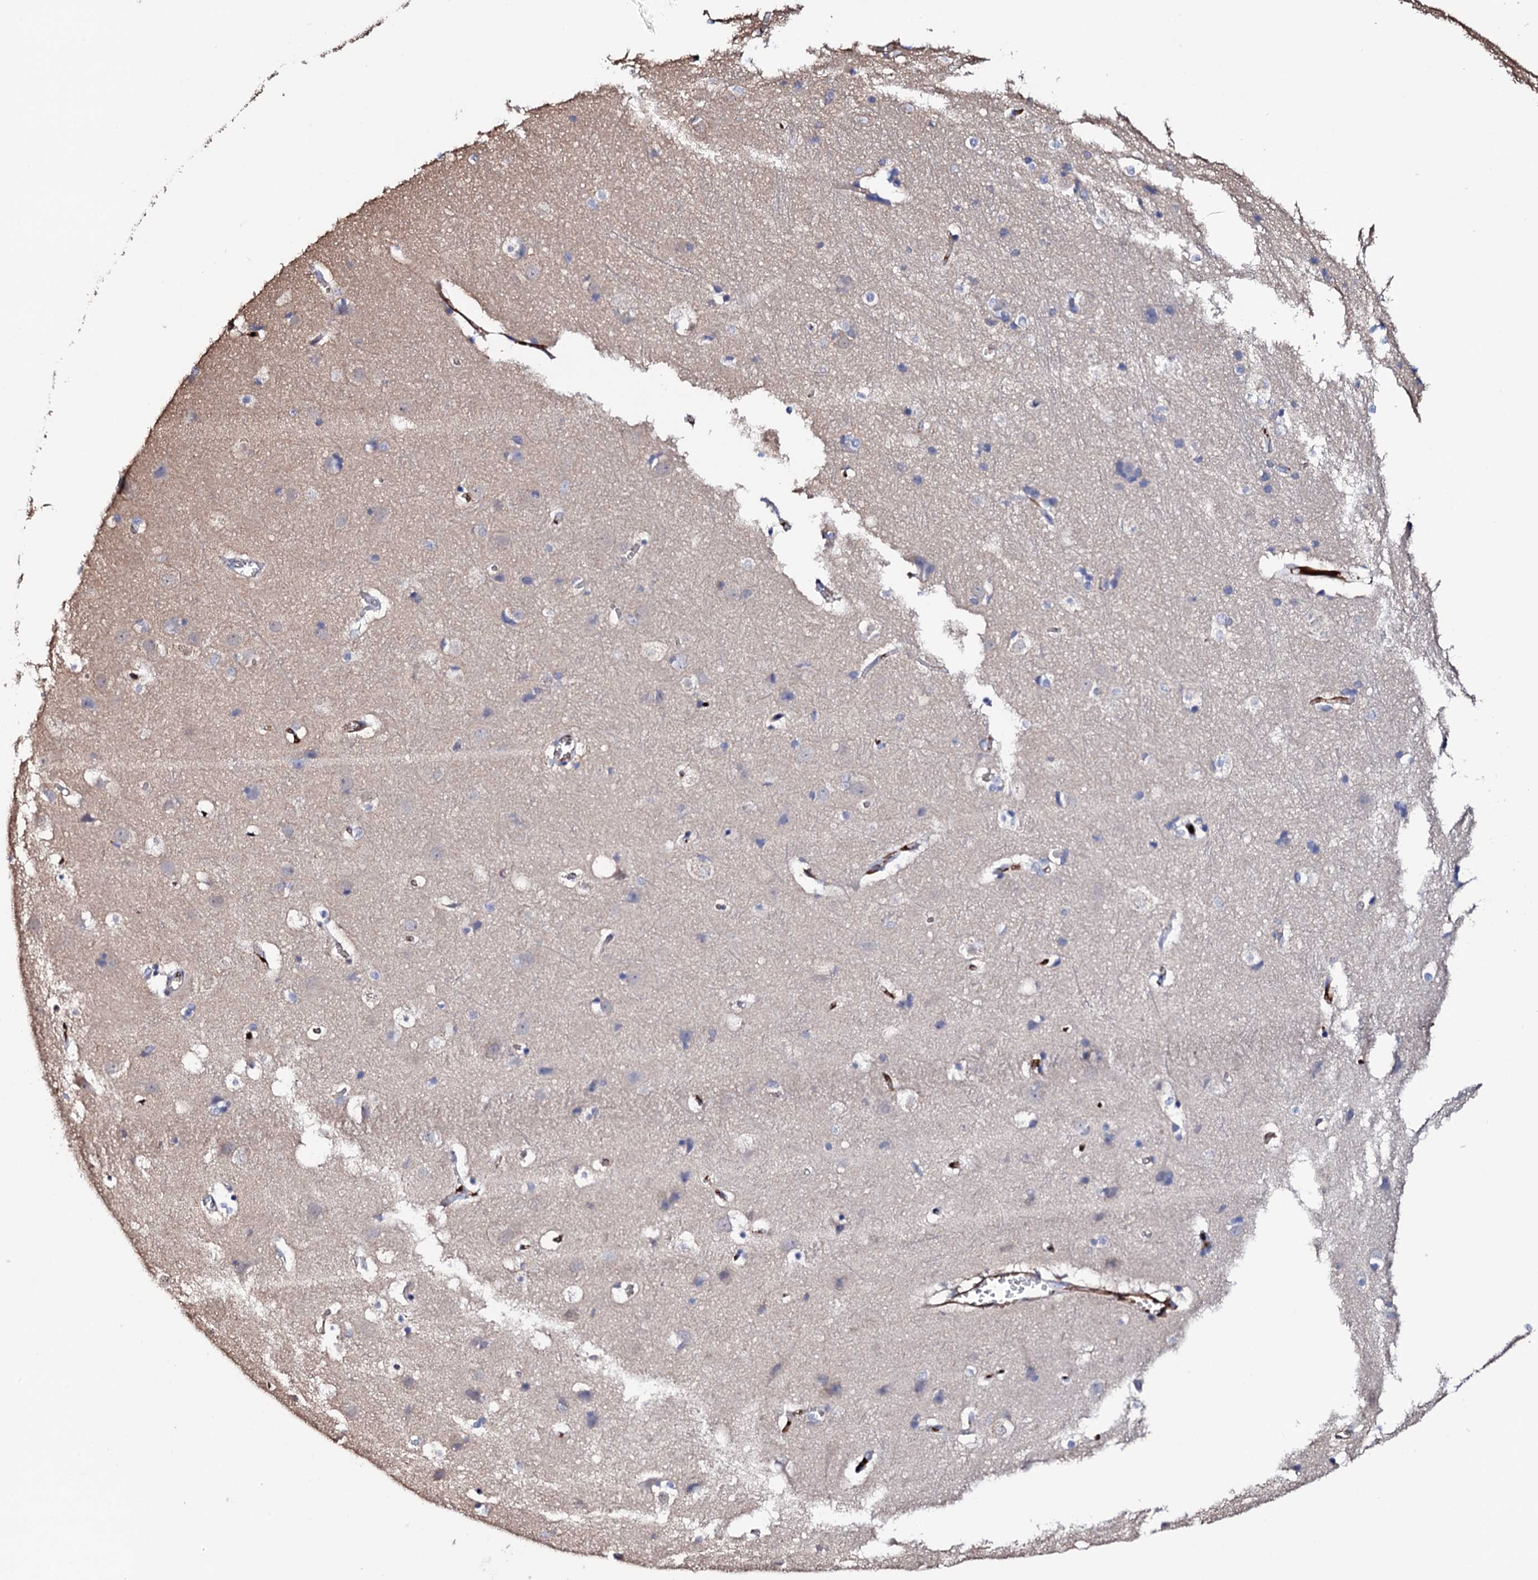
{"staining": {"intensity": "moderate", "quantity": "25%-75%", "location": "cytoplasmic/membranous"}, "tissue": "cerebral cortex", "cell_type": "Endothelial cells", "image_type": "normal", "snomed": [{"axis": "morphology", "description": "Normal tissue, NOS"}, {"axis": "topography", "description": "Cerebral cortex"}], "caption": "Immunohistochemical staining of unremarkable cerebral cortex demonstrates moderate cytoplasmic/membranous protein expression in approximately 25%-75% of endothelial cells.", "gene": "TCAF2C", "patient": {"sex": "male", "age": 54}}